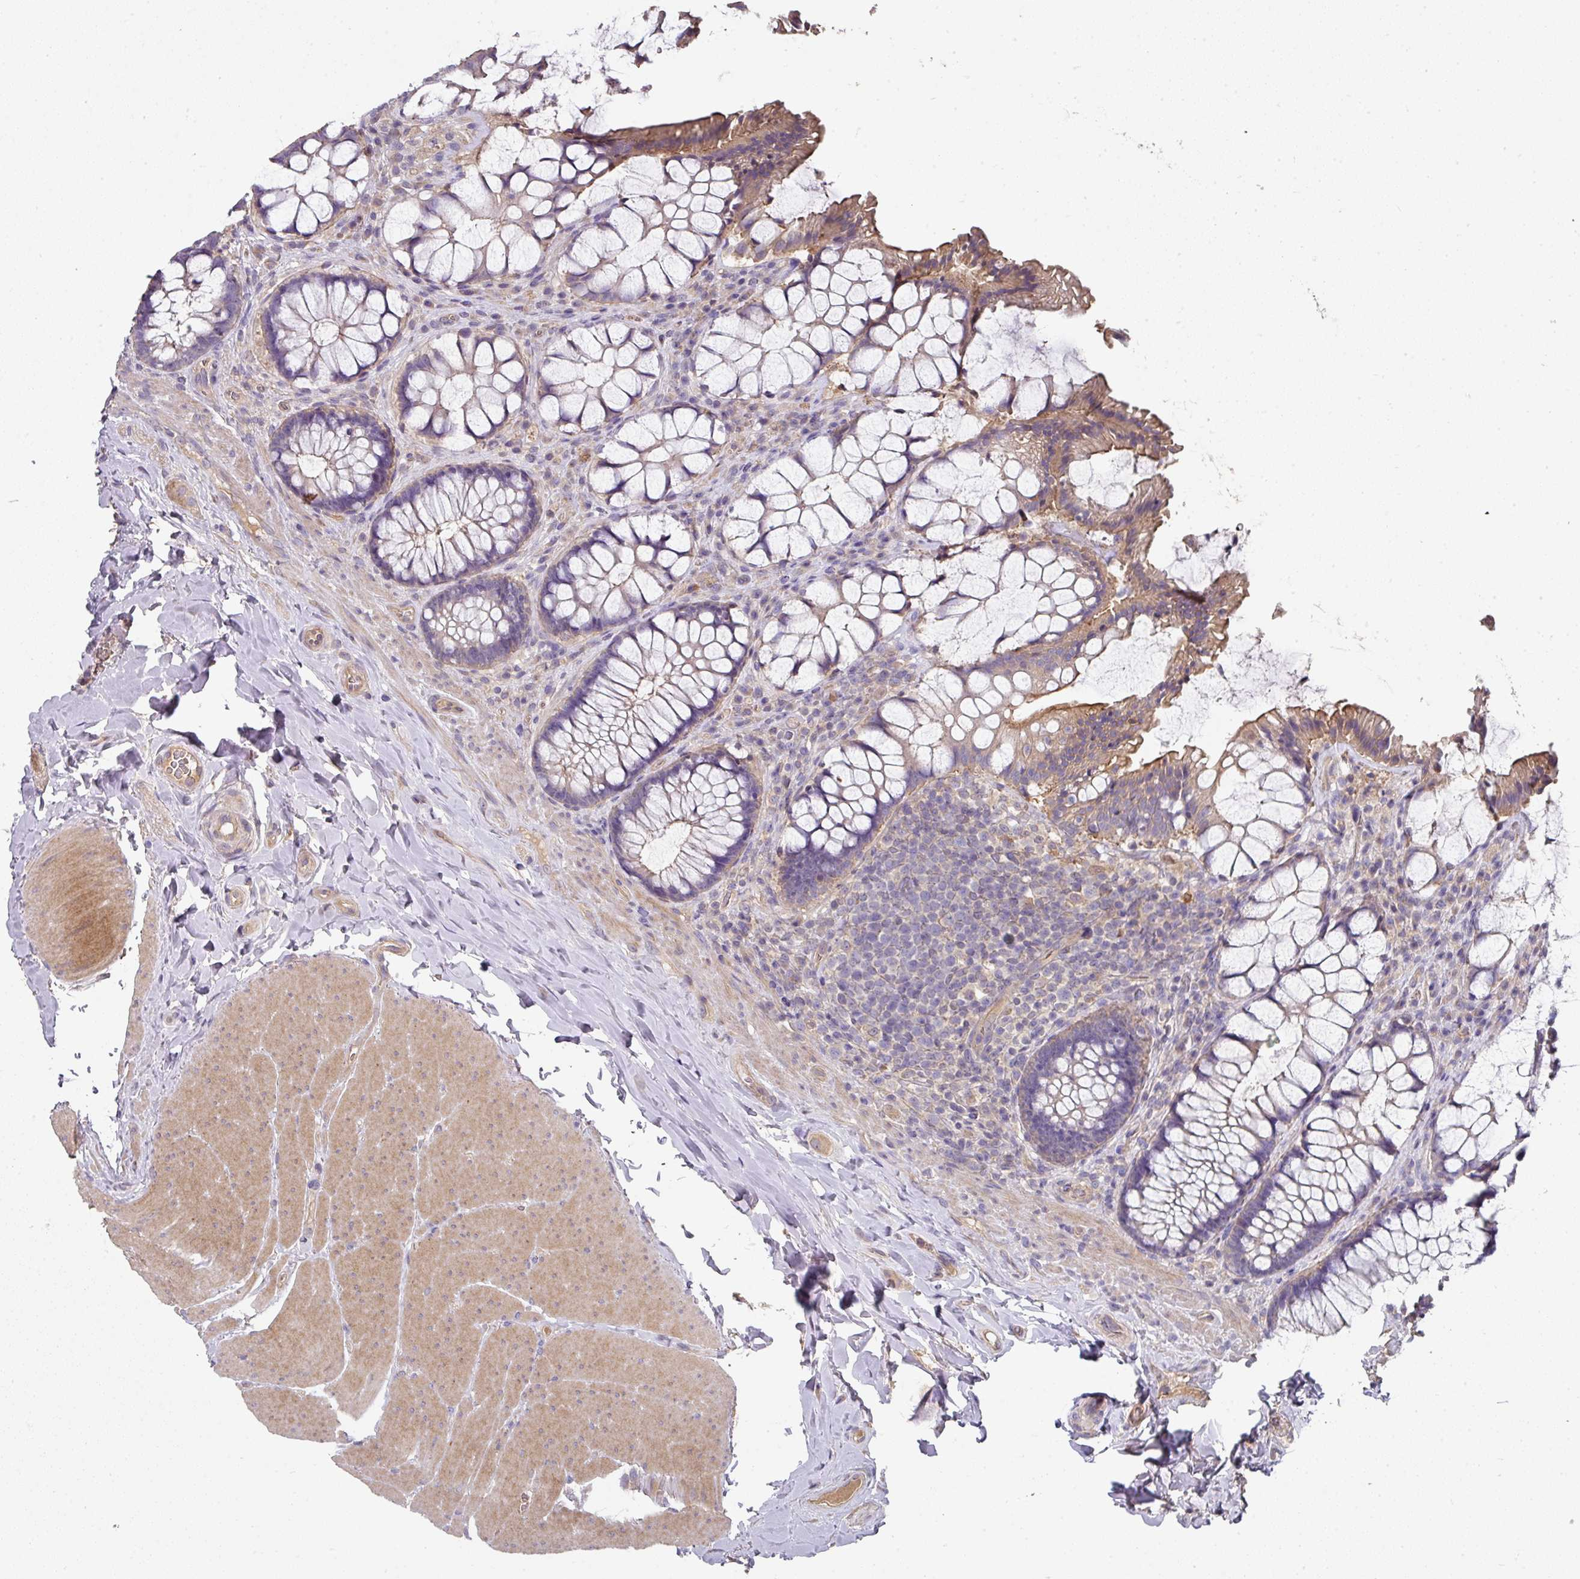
{"staining": {"intensity": "weak", "quantity": "25%-75%", "location": "cytoplasmic/membranous"}, "tissue": "rectum", "cell_type": "Glandular cells", "image_type": "normal", "snomed": [{"axis": "morphology", "description": "Normal tissue, NOS"}, {"axis": "topography", "description": "Rectum"}], "caption": "Rectum stained with DAB (3,3'-diaminobenzidine) immunohistochemistry displays low levels of weak cytoplasmic/membranous positivity in about 25%-75% of glandular cells.", "gene": "C4orf48", "patient": {"sex": "female", "age": 58}}